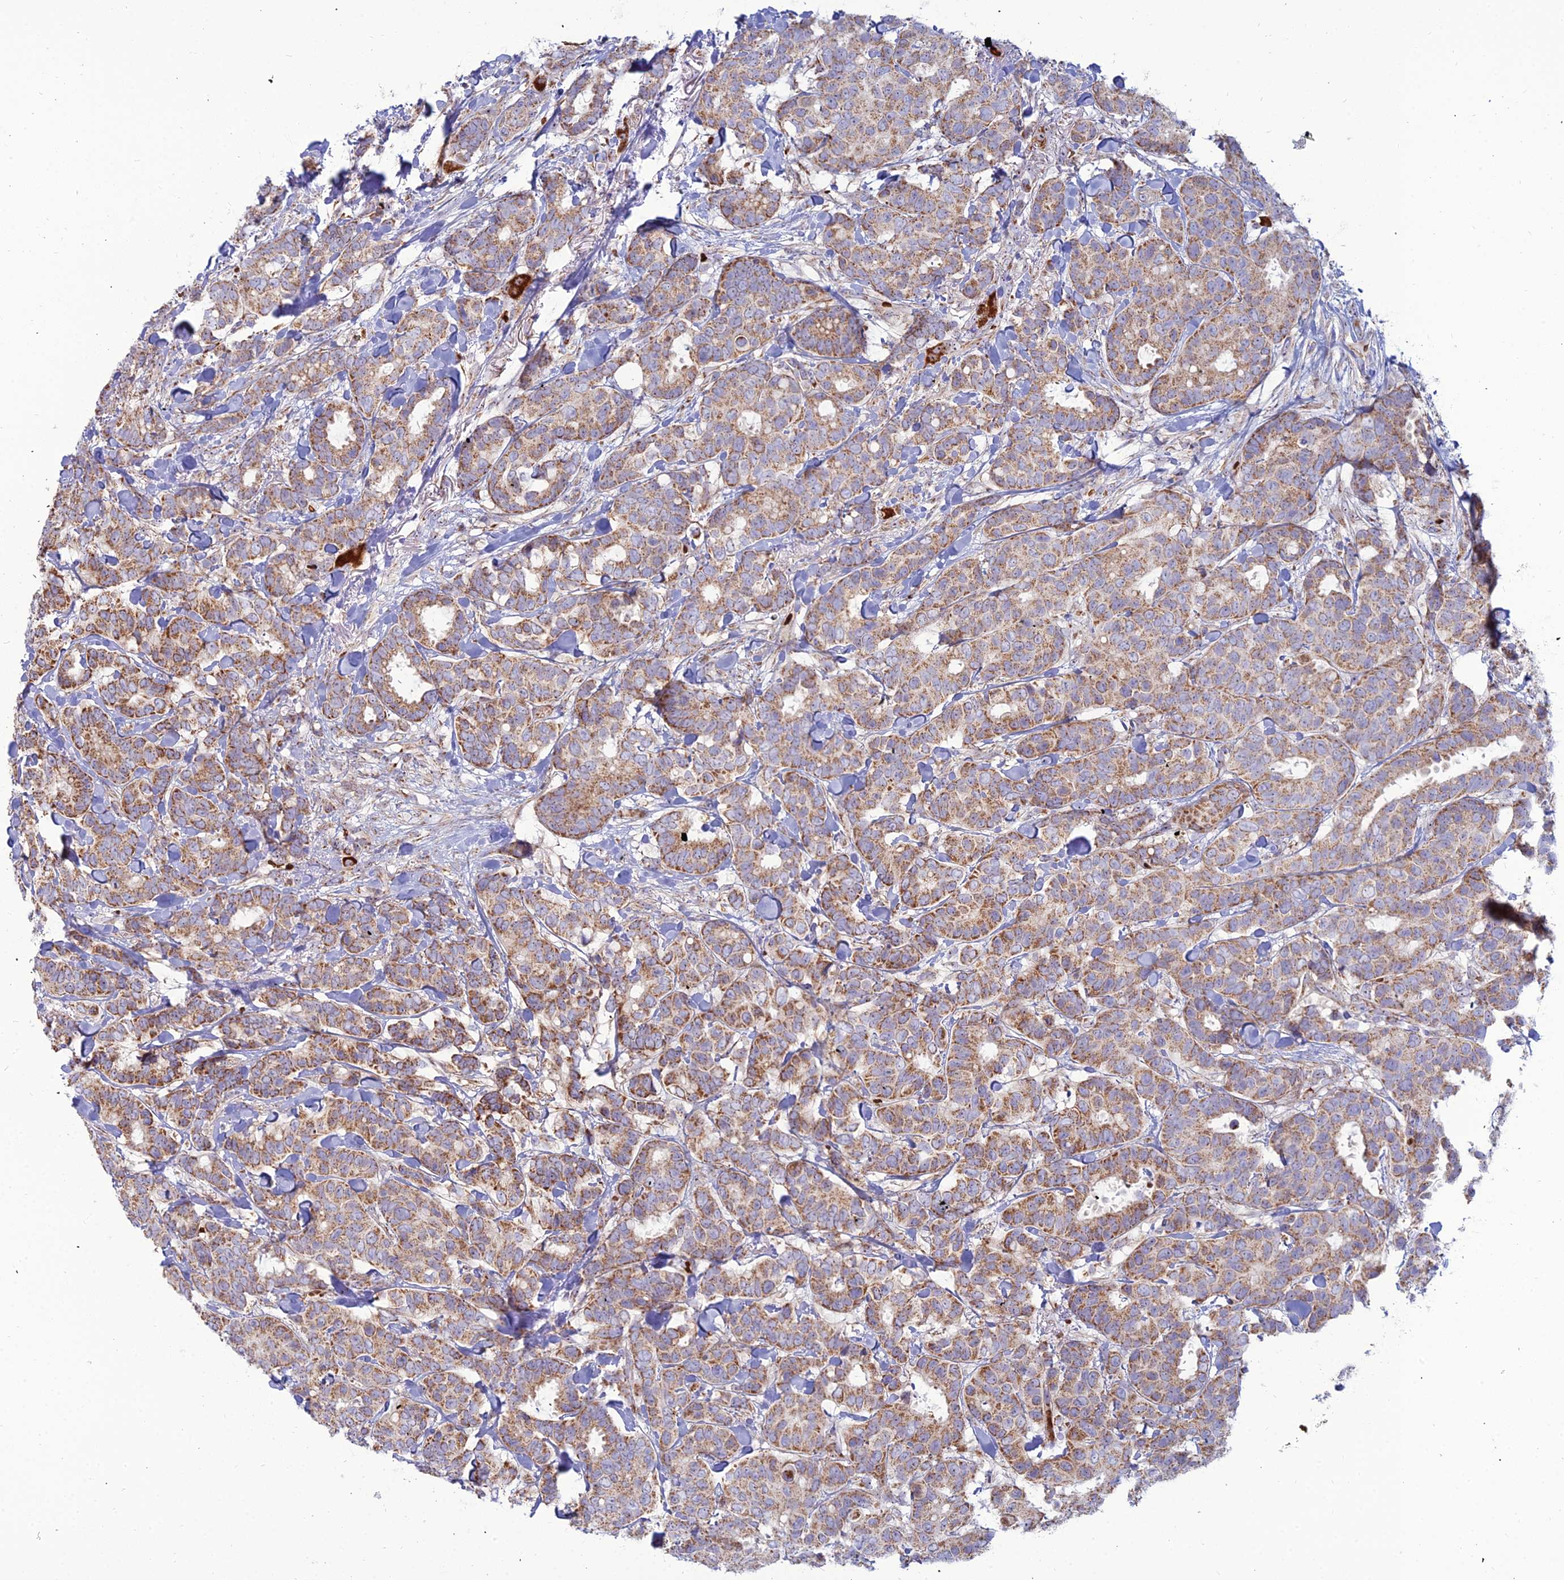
{"staining": {"intensity": "moderate", "quantity": ">75%", "location": "cytoplasmic/membranous"}, "tissue": "breast cancer", "cell_type": "Tumor cells", "image_type": "cancer", "snomed": [{"axis": "morphology", "description": "Normal tissue, NOS"}, {"axis": "morphology", "description": "Duct carcinoma"}, {"axis": "topography", "description": "Breast"}], "caption": "There is medium levels of moderate cytoplasmic/membranous expression in tumor cells of breast cancer (intraductal carcinoma), as demonstrated by immunohistochemical staining (brown color).", "gene": "SLC35F4", "patient": {"sex": "female", "age": 87}}